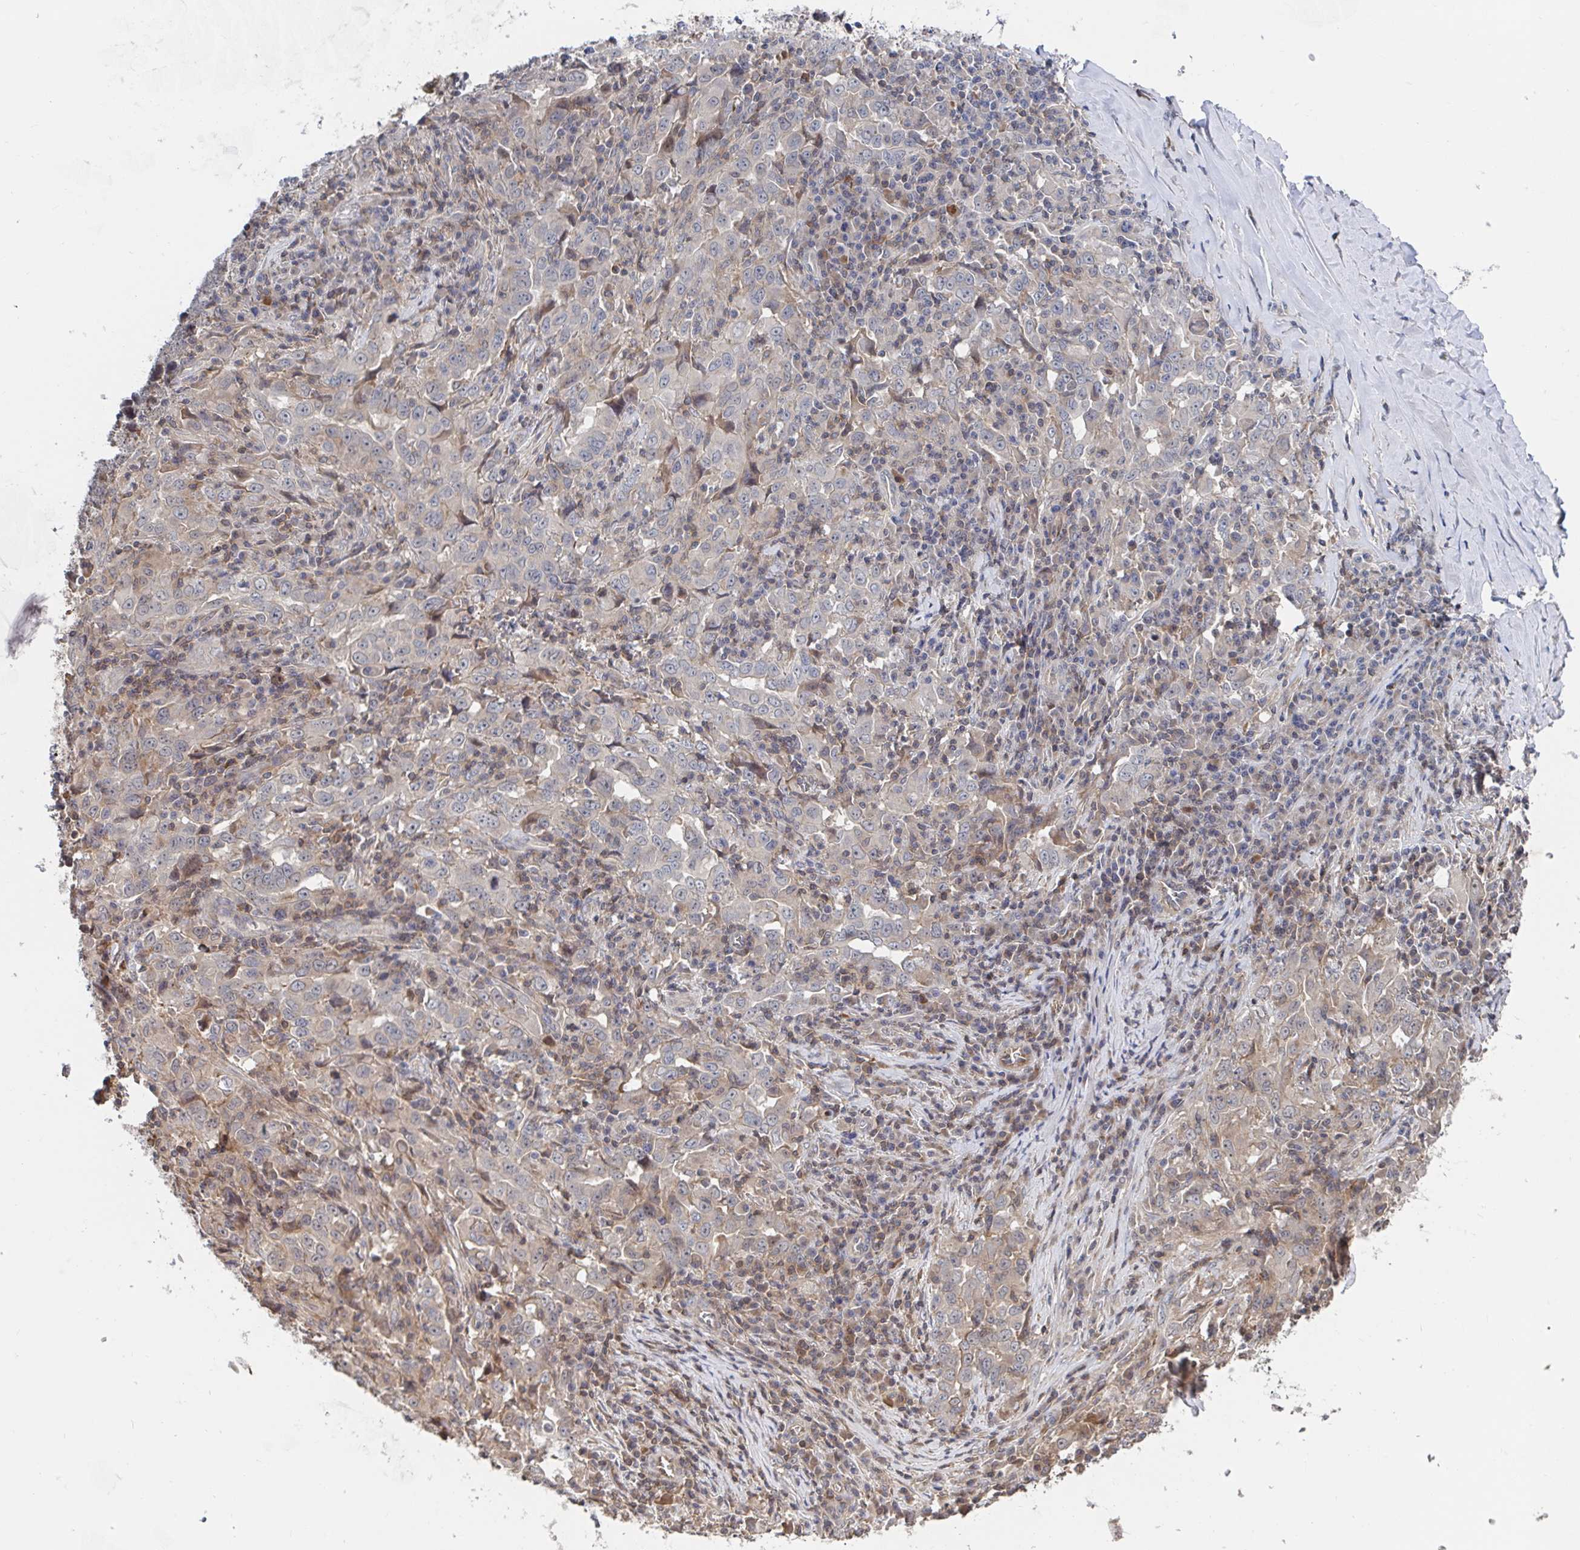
{"staining": {"intensity": "weak", "quantity": "<25%", "location": "cytoplasmic/membranous"}, "tissue": "lung cancer", "cell_type": "Tumor cells", "image_type": "cancer", "snomed": [{"axis": "morphology", "description": "Adenocarcinoma, NOS"}, {"axis": "topography", "description": "Lung"}], "caption": "Adenocarcinoma (lung) was stained to show a protein in brown. There is no significant expression in tumor cells.", "gene": "DHRS12", "patient": {"sex": "male", "age": 67}}